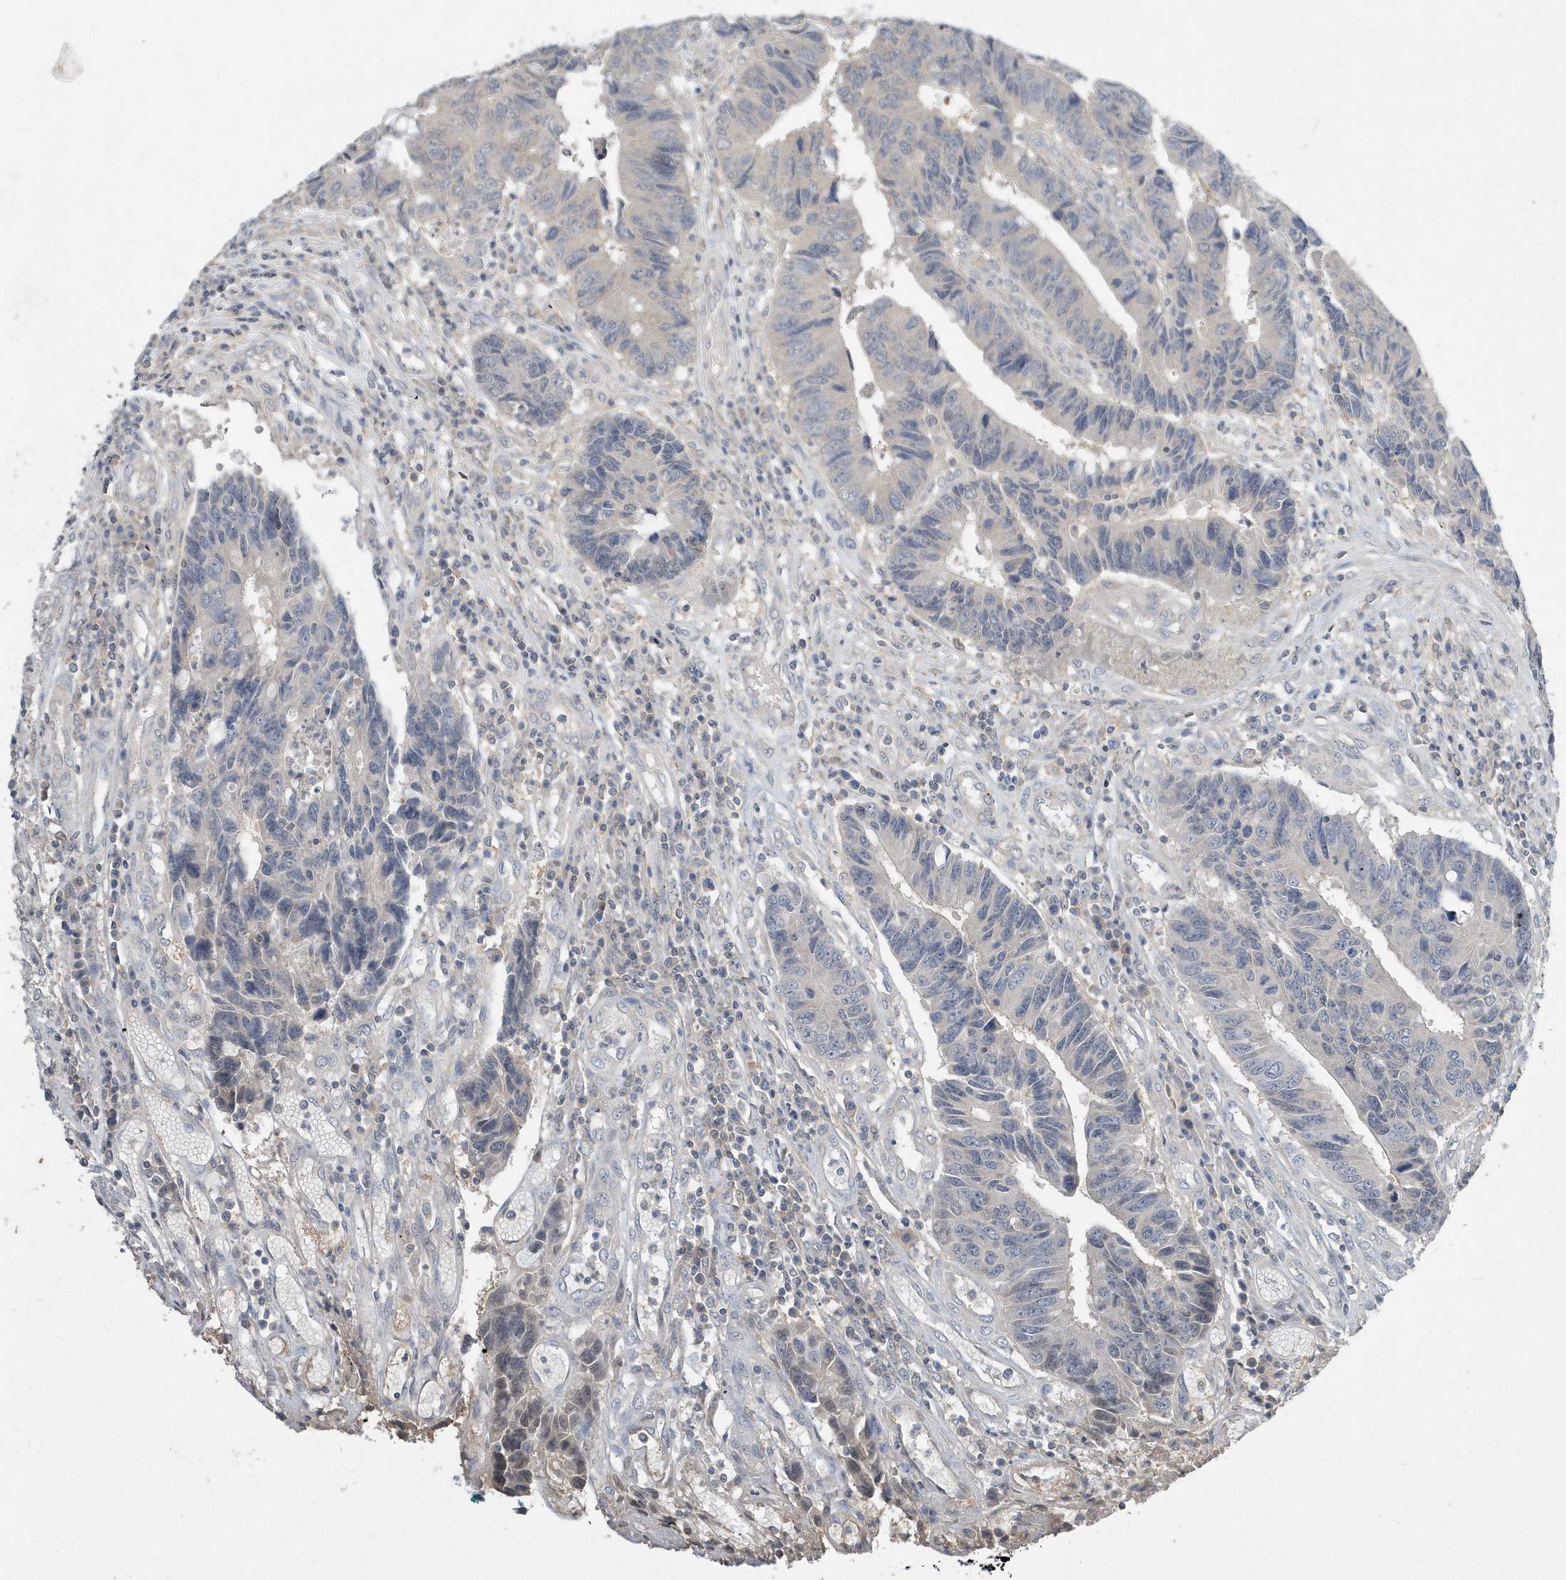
{"staining": {"intensity": "negative", "quantity": "none", "location": "none"}, "tissue": "colorectal cancer", "cell_type": "Tumor cells", "image_type": "cancer", "snomed": [{"axis": "morphology", "description": "Adenocarcinoma, NOS"}, {"axis": "topography", "description": "Rectum"}], "caption": "This is a micrograph of immunohistochemistry (IHC) staining of colorectal adenocarcinoma, which shows no positivity in tumor cells.", "gene": "AKR7A2", "patient": {"sex": "male", "age": 84}}